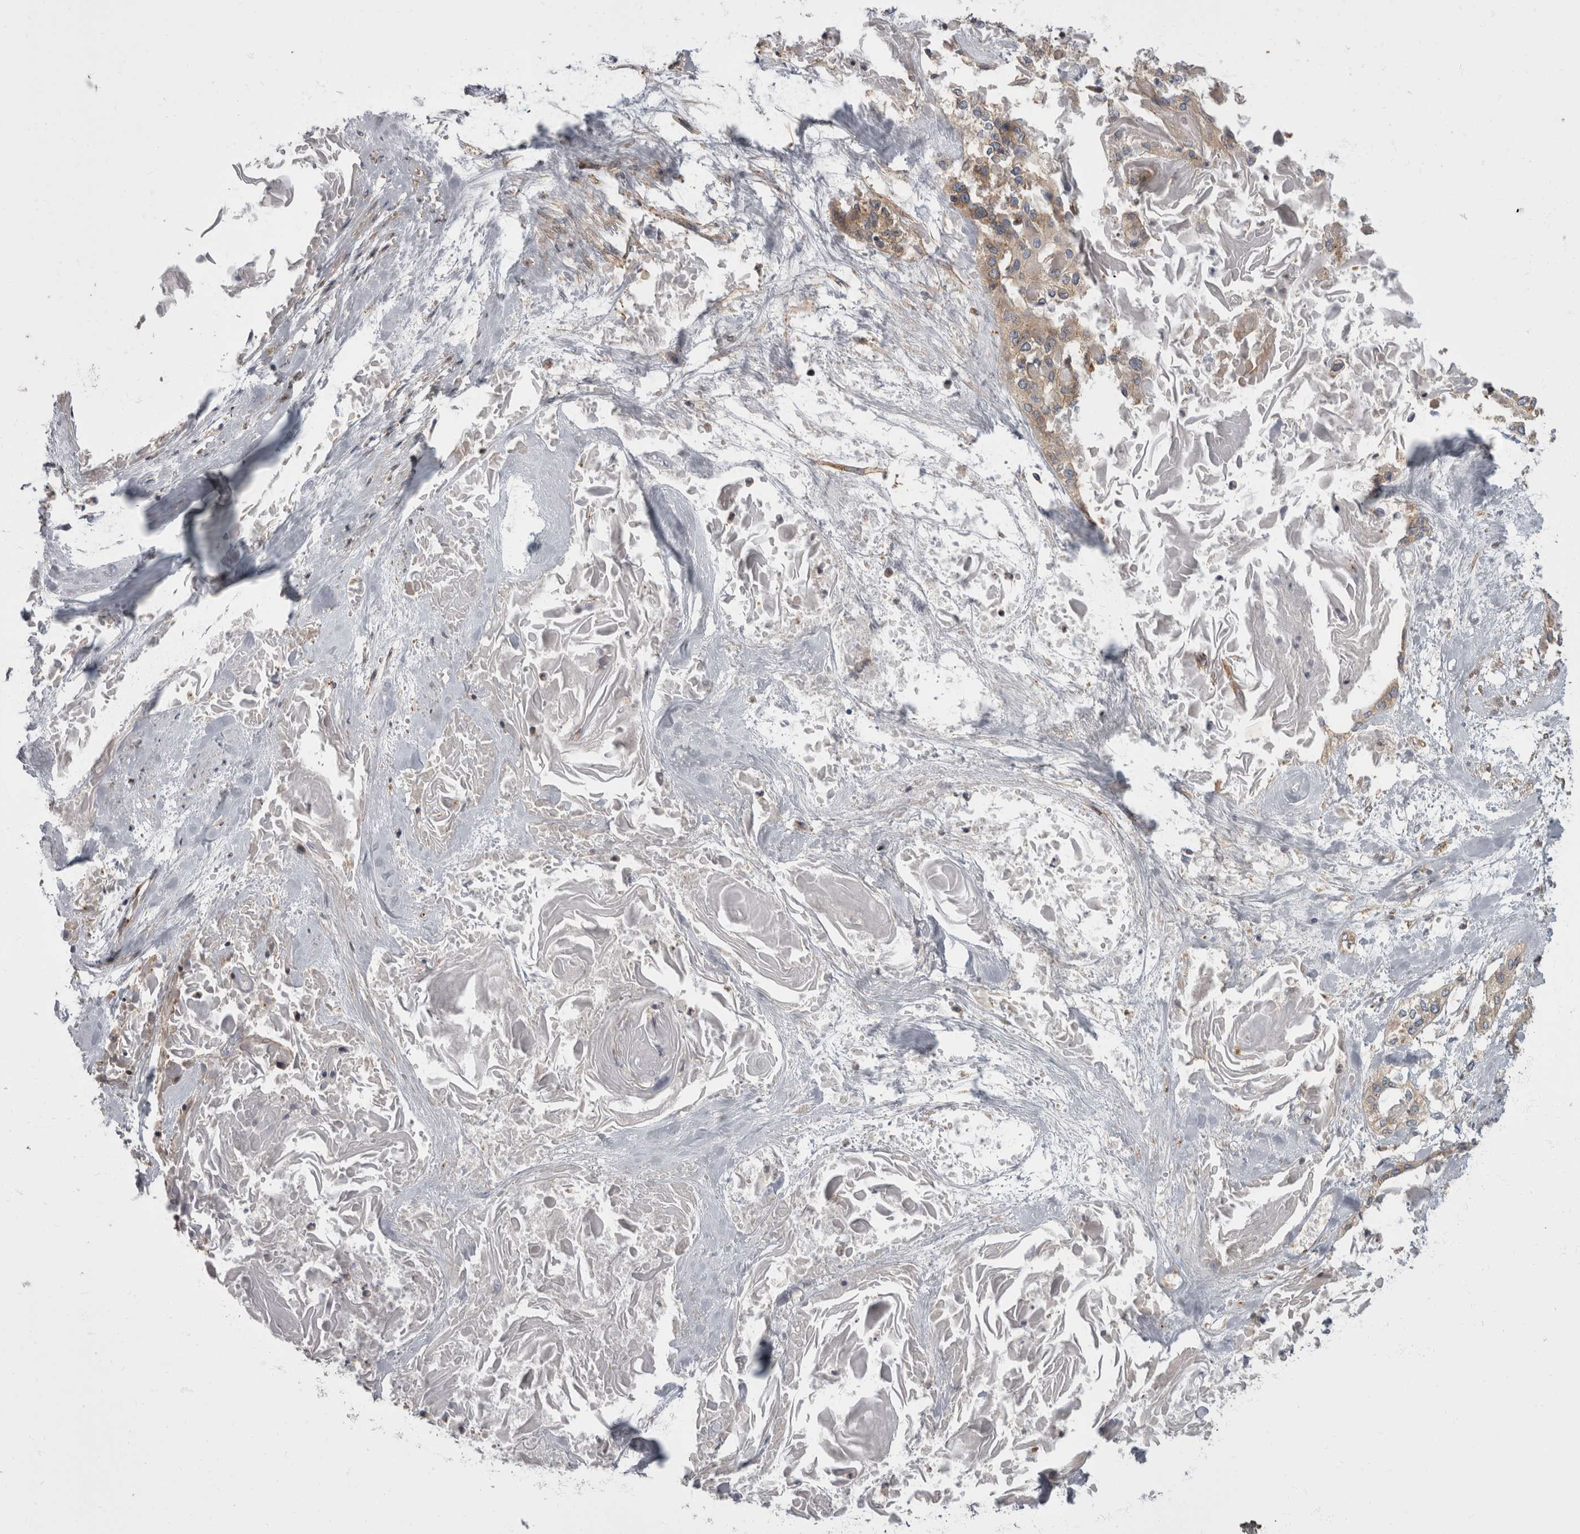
{"staining": {"intensity": "weak", "quantity": "25%-75%", "location": "cytoplasmic/membranous"}, "tissue": "cervical cancer", "cell_type": "Tumor cells", "image_type": "cancer", "snomed": [{"axis": "morphology", "description": "Squamous cell carcinoma, NOS"}, {"axis": "topography", "description": "Cervix"}], "caption": "This image demonstrates IHC staining of human cervical cancer, with low weak cytoplasmic/membranous positivity in approximately 25%-75% of tumor cells.", "gene": "HOOK3", "patient": {"sex": "female", "age": 57}}